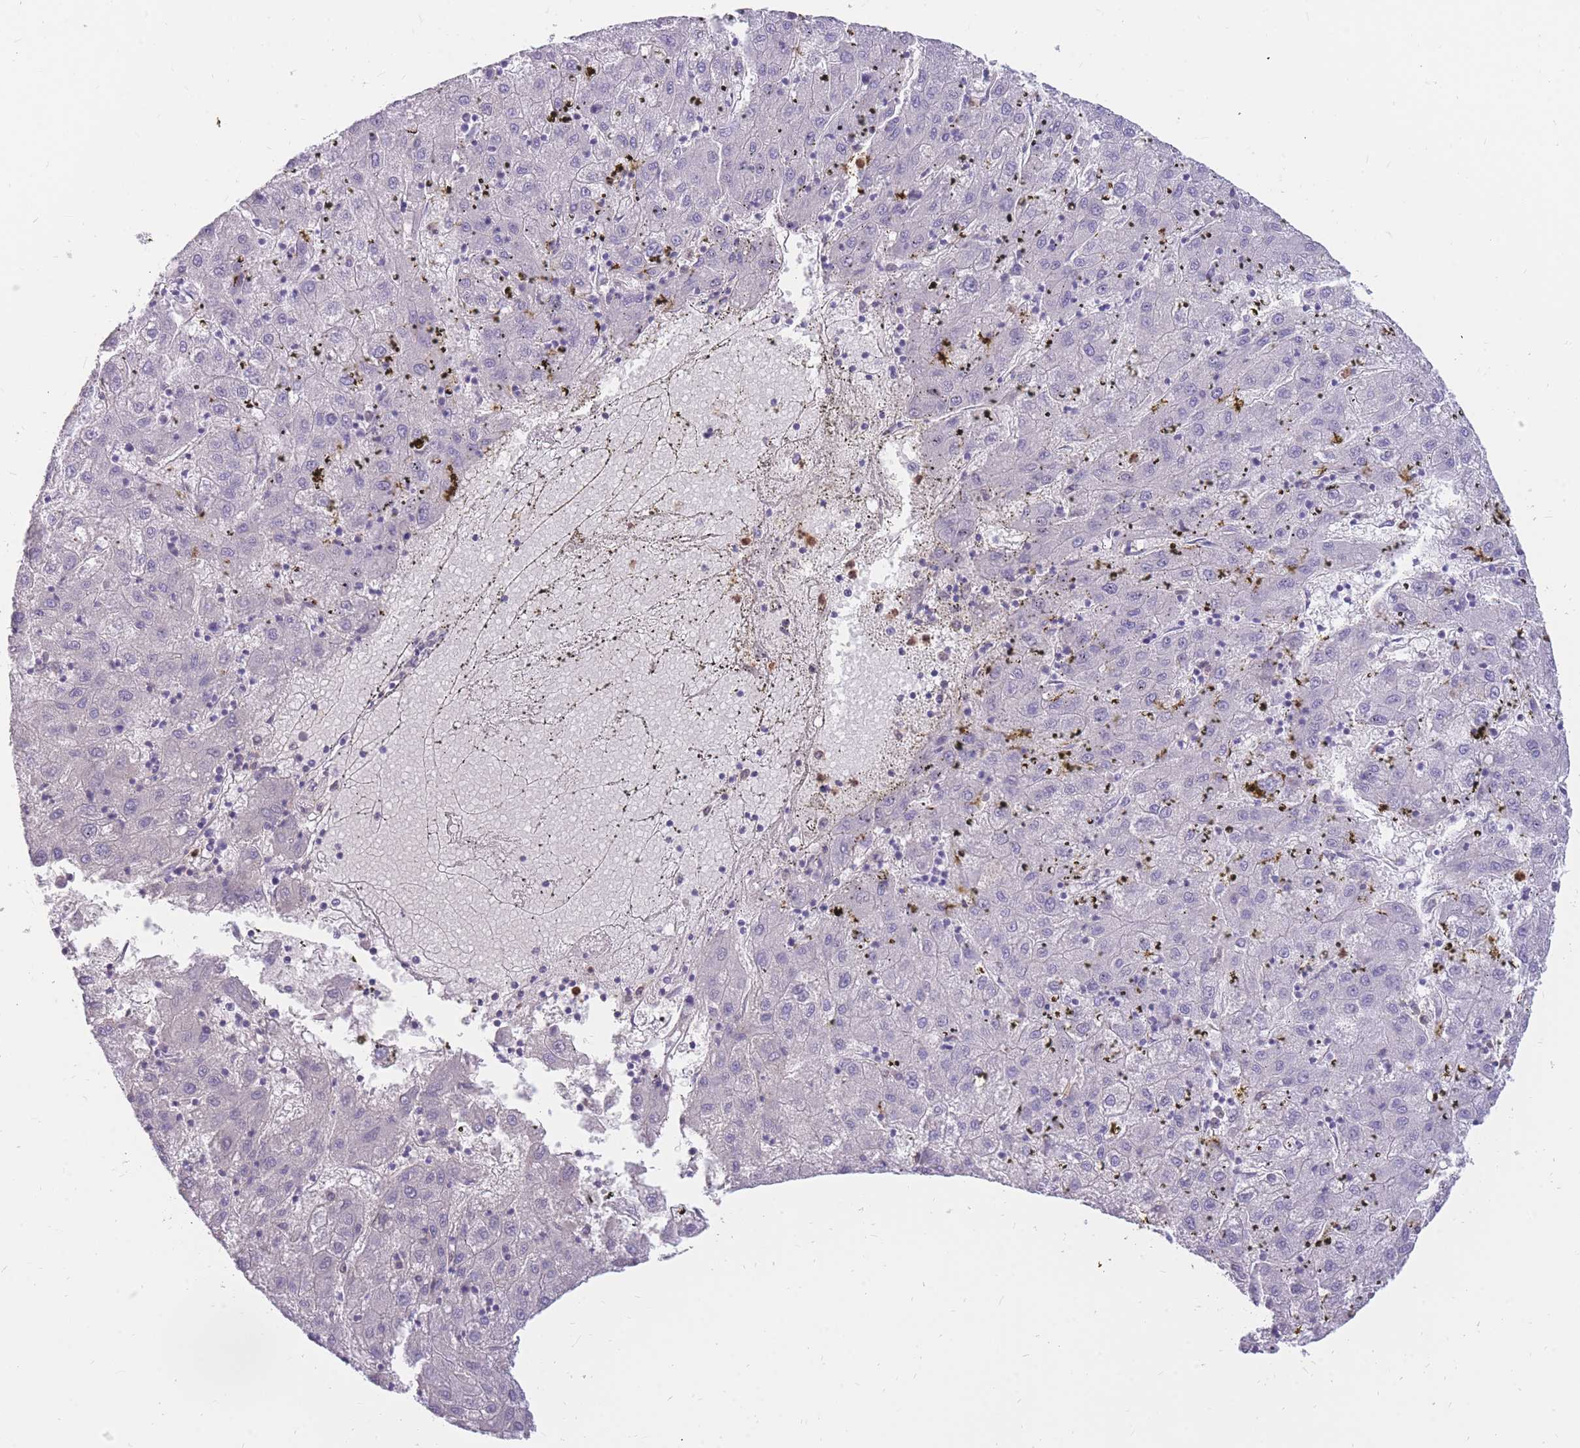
{"staining": {"intensity": "negative", "quantity": "none", "location": "none"}, "tissue": "liver cancer", "cell_type": "Tumor cells", "image_type": "cancer", "snomed": [{"axis": "morphology", "description": "Carcinoma, Hepatocellular, NOS"}, {"axis": "topography", "description": "Liver"}], "caption": "DAB immunohistochemical staining of liver cancer reveals no significant positivity in tumor cells.", "gene": "TPSAB1", "patient": {"sex": "male", "age": 72}}